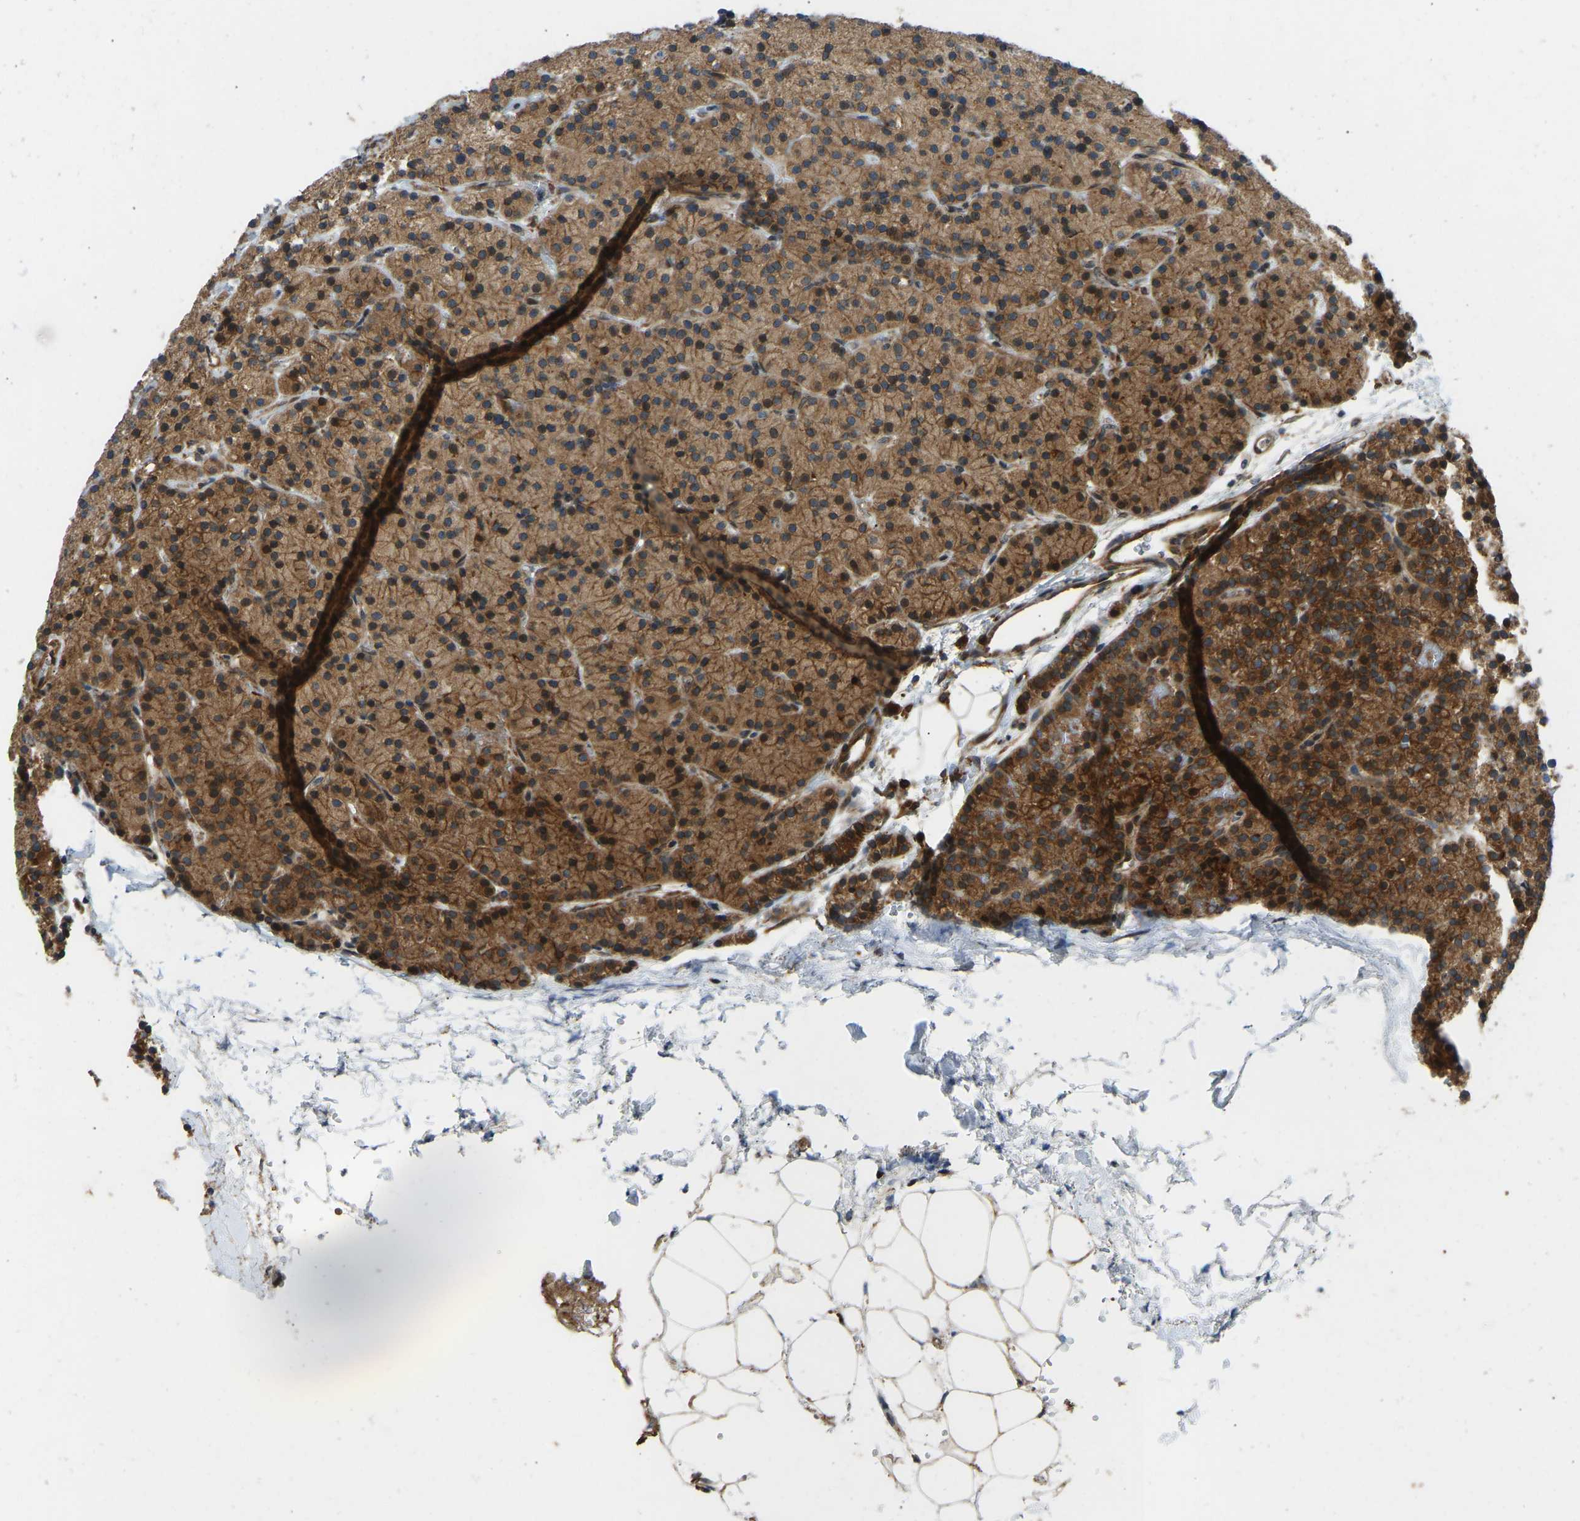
{"staining": {"intensity": "strong", "quantity": ">75%", "location": "cytoplasmic/membranous"}, "tissue": "parathyroid gland", "cell_type": "Glandular cells", "image_type": "normal", "snomed": [{"axis": "morphology", "description": "Normal tissue, NOS"}, {"axis": "morphology", "description": "Adenoma, NOS"}, {"axis": "topography", "description": "Parathyroid gland"}], "caption": "Immunohistochemistry histopathology image of normal parathyroid gland stained for a protein (brown), which demonstrates high levels of strong cytoplasmic/membranous expression in about >75% of glandular cells.", "gene": "OS9", "patient": {"sex": "male", "age": 75}}